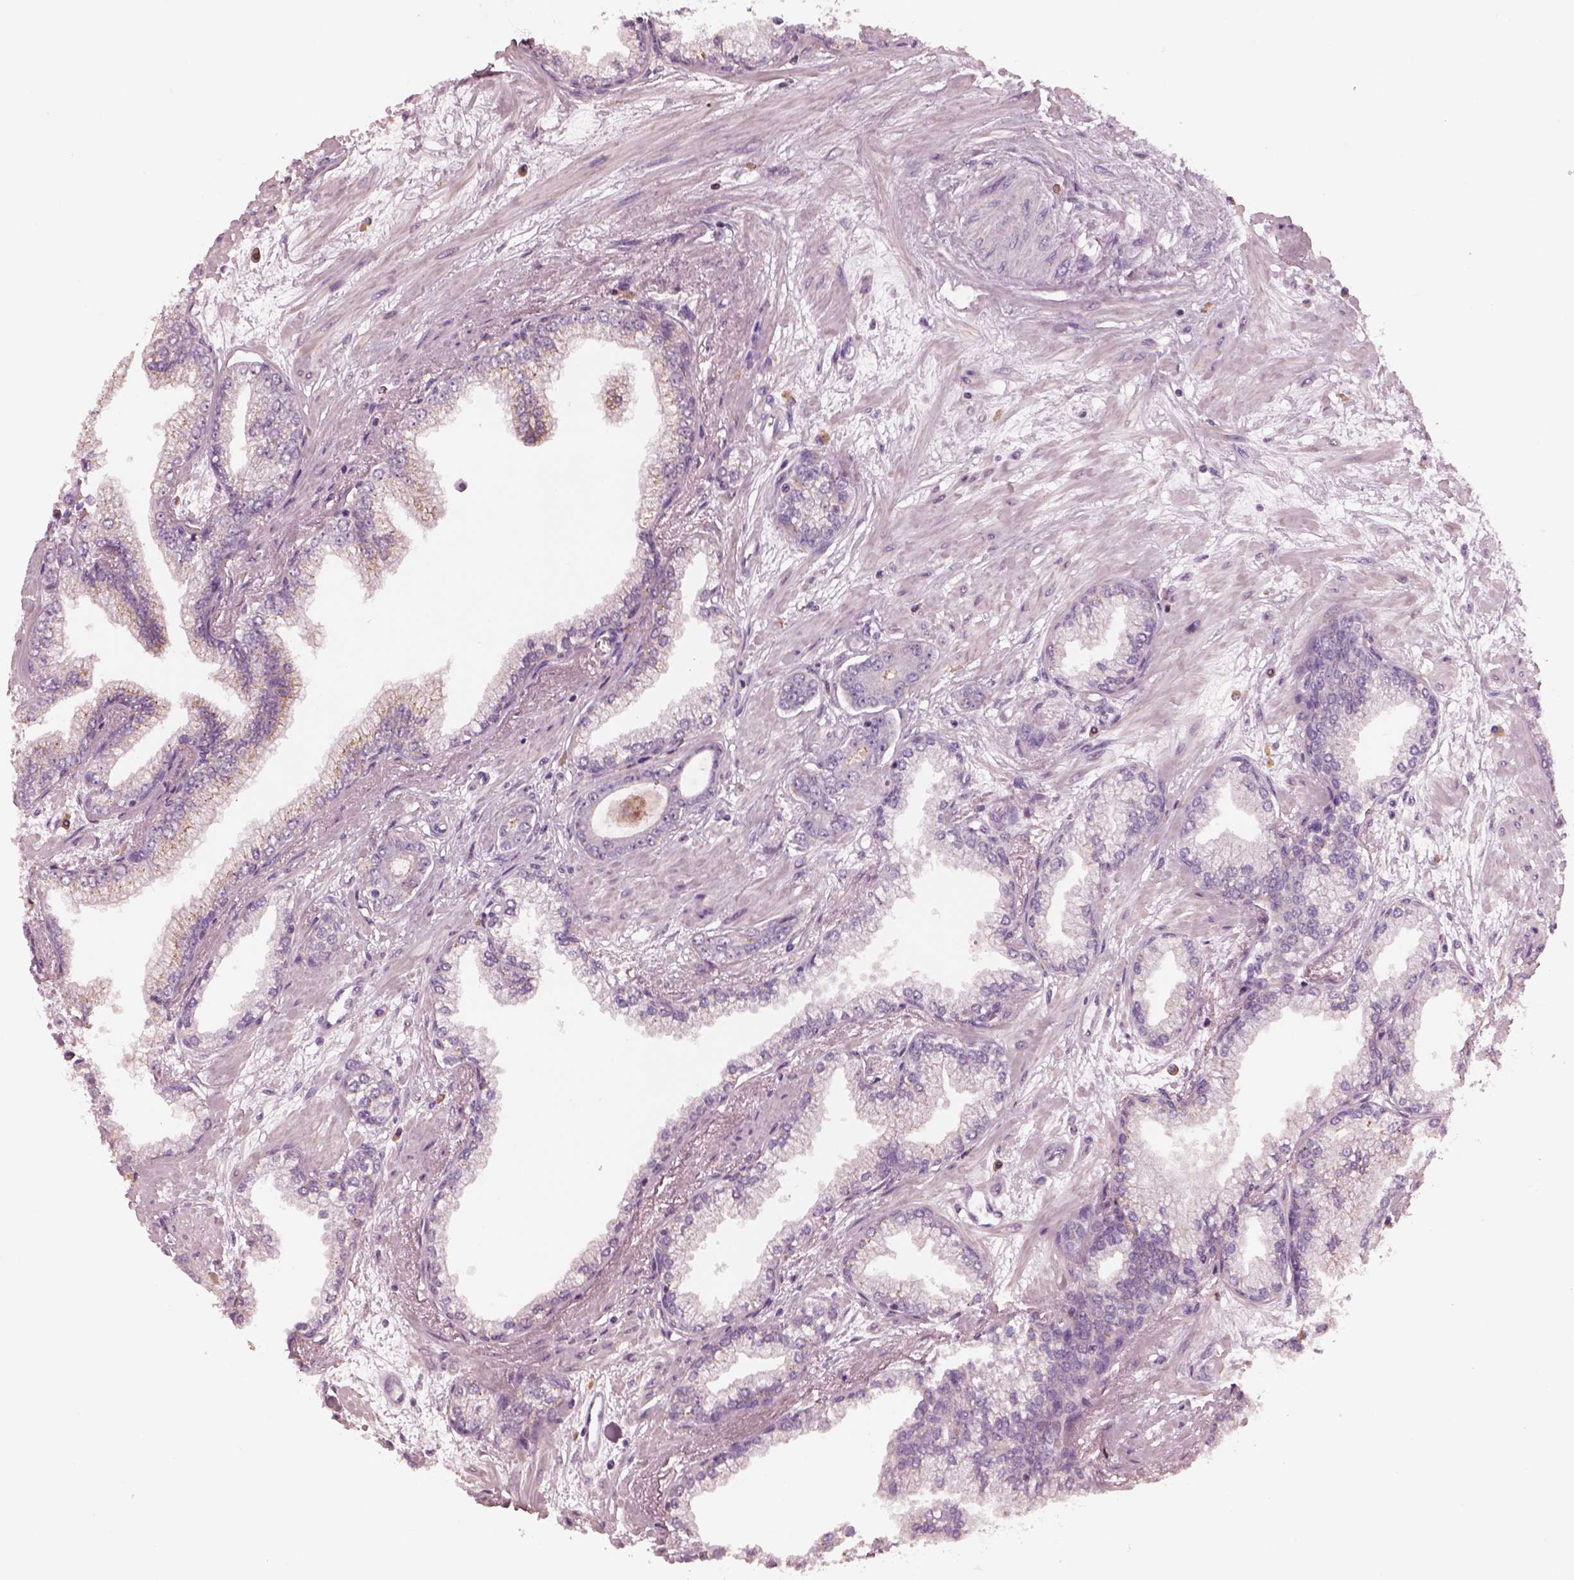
{"staining": {"intensity": "negative", "quantity": "none", "location": "none"}, "tissue": "prostate cancer", "cell_type": "Tumor cells", "image_type": "cancer", "snomed": [{"axis": "morphology", "description": "Adenocarcinoma, Low grade"}, {"axis": "topography", "description": "Prostate"}], "caption": "High magnification brightfield microscopy of adenocarcinoma (low-grade) (prostate) stained with DAB (brown) and counterstained with hematoxylin (blue): tumor cells show no significant staining.", "gene": "SRI", "patient": {"sex": "male", "age": 64}}